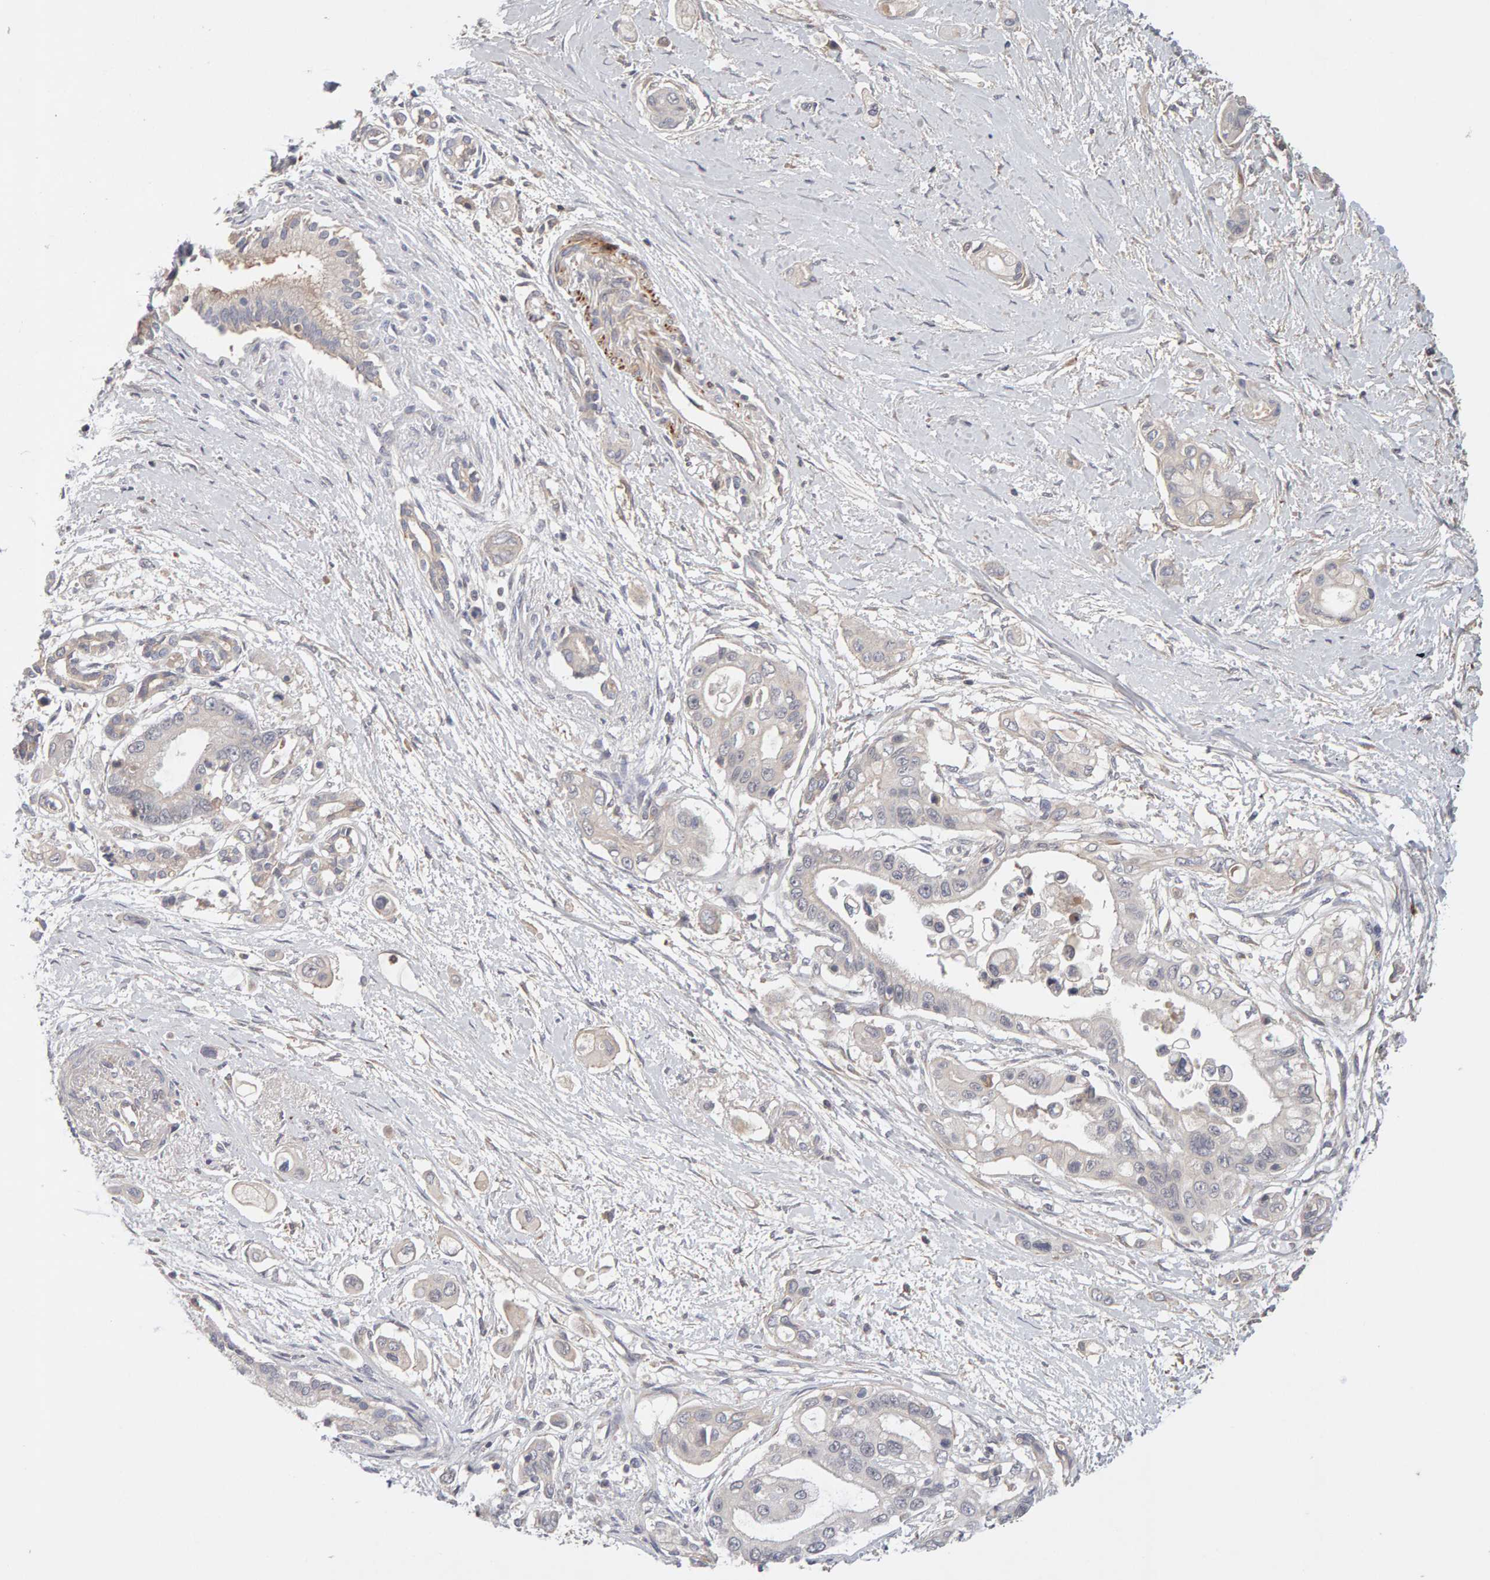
{"staining": {"intensity": "weak", "quantity": "25%-75%", "location": "cytoplasmic/membranous"}, "tissue": "pancreatic cancer", "cell_type": "Tumor cells", "image_type": "cancer", "snomed": [{"axis": "morphology", "description": "Adenocarcinoma, NOS"}, {"axis": "topography", "description": "Pancreas"}], "caption": "Protein expression by immunohistochemistry exhibits weak cytoplasmic/membranous staining in approximately 25%-75% of tumor cells in adenocarcinoma (pancreatic).", "gene": "NUDCD1", "patient": {"sex": "male", "age": 59}}